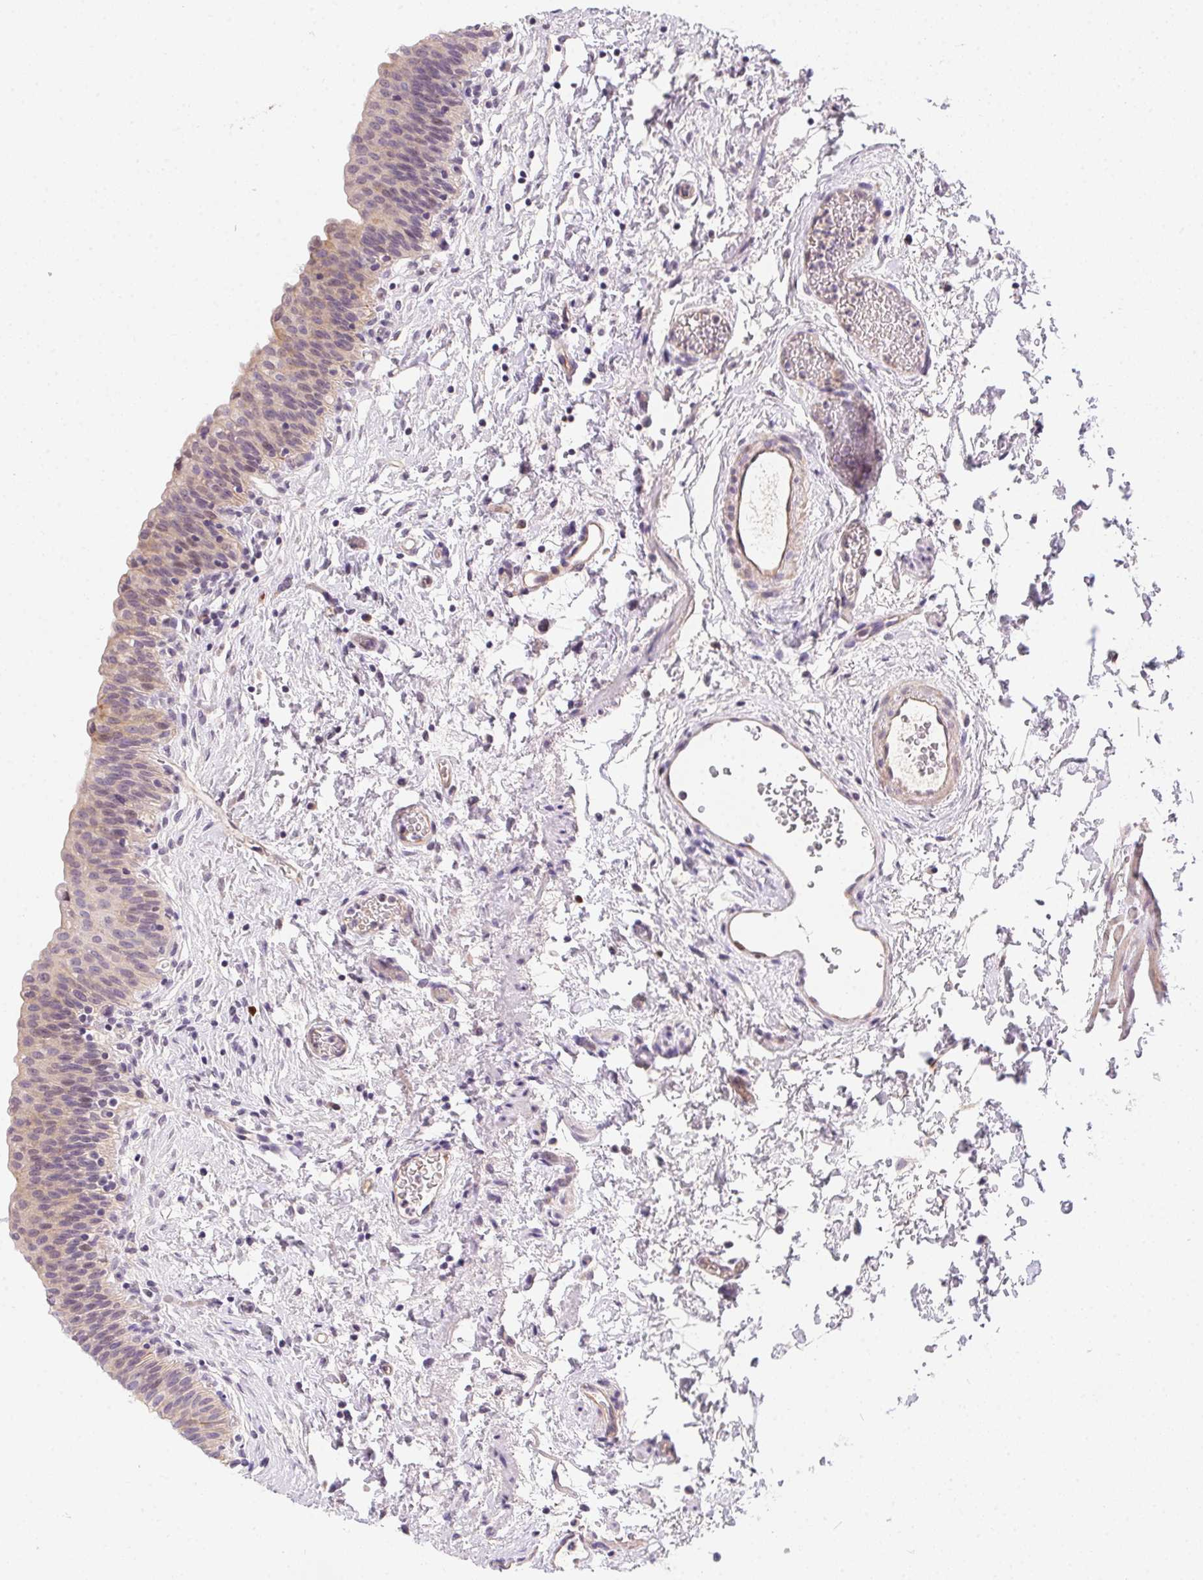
{"staining": {"intensity": "weak", "quantity": ">75%", "location": "cytoplasmic/membranous,nuclear"}, "tissue": "urinary bladder", "cell_type": "Urothelial cells", "image_type": "normal", "snomed": [{"axis": "morphology", "description": "Normal tissue, NOS"}, {"axis": "topography", "description": "Urinary bladder"}], "caption": "About >75% of urothelial cells in benign human urinary bladder display weak cytoplasmic/membranous,nuclear protein expression as visualized by brown immunohistochemical staining.", "gene": "HELLS", "patient": {"sex": "male", "age": 56}}